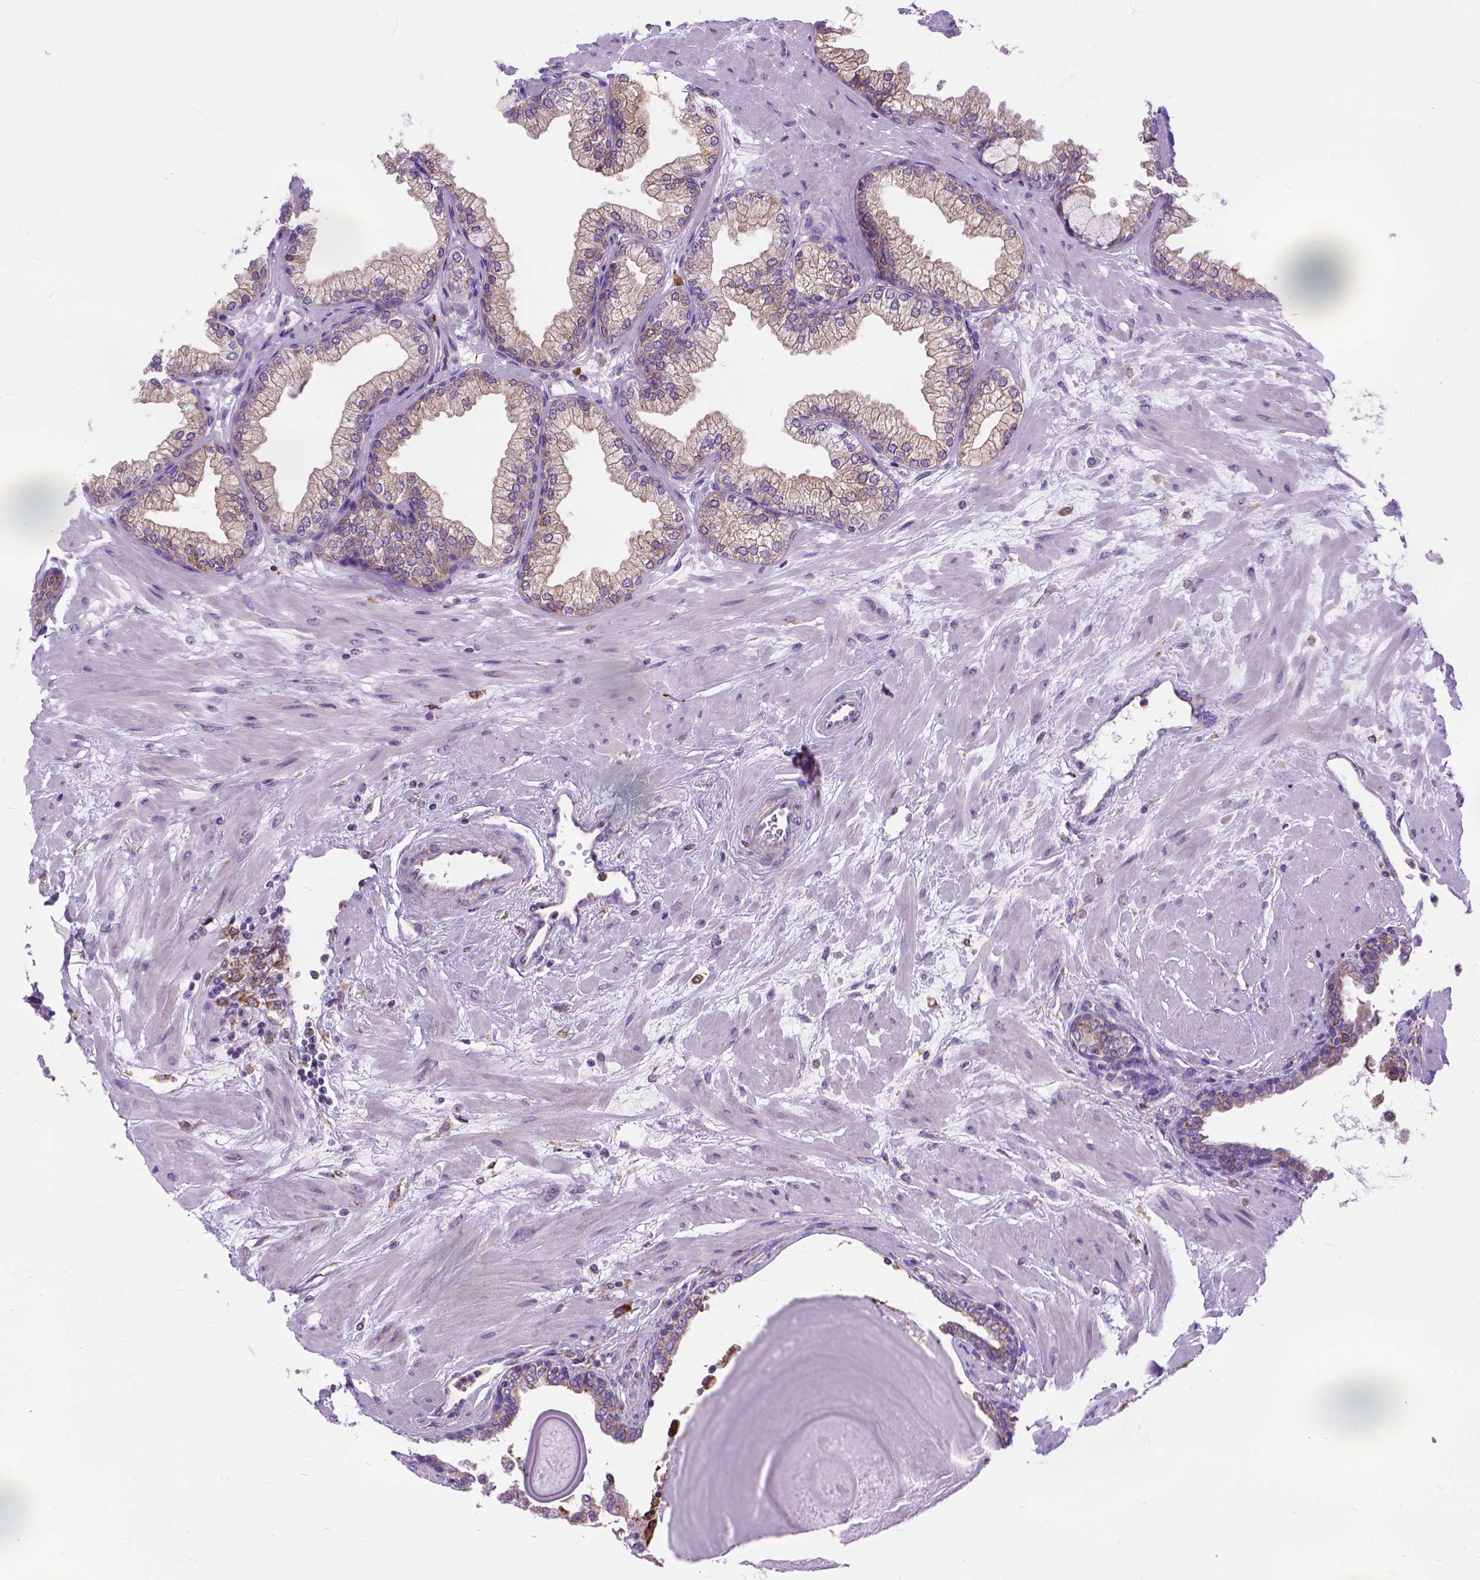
{"staining": {"intensity": "moderate", "quantity": "25%-75%", "location": "cytoplasmic/membranous"}, "tissue": "prostate", "cell_type": "Glandular cells", "image_type": "normal", "snomed": [{"axis": "morphology", "description": "Normal tissue, NOS"}, {"axis": "topography", "description": "Prostate"}, {"axis": "topography", "description": "Peripheral nerve tissue"}], "caption": "Immunohistochemical staining of benign prostate exhibits medium levels of moderate cytoplasmic/membranous positivity in about 25%-75% of glandular cells.", "gene": "PLK4", "patient": {"sex": "male", "age": 61}}